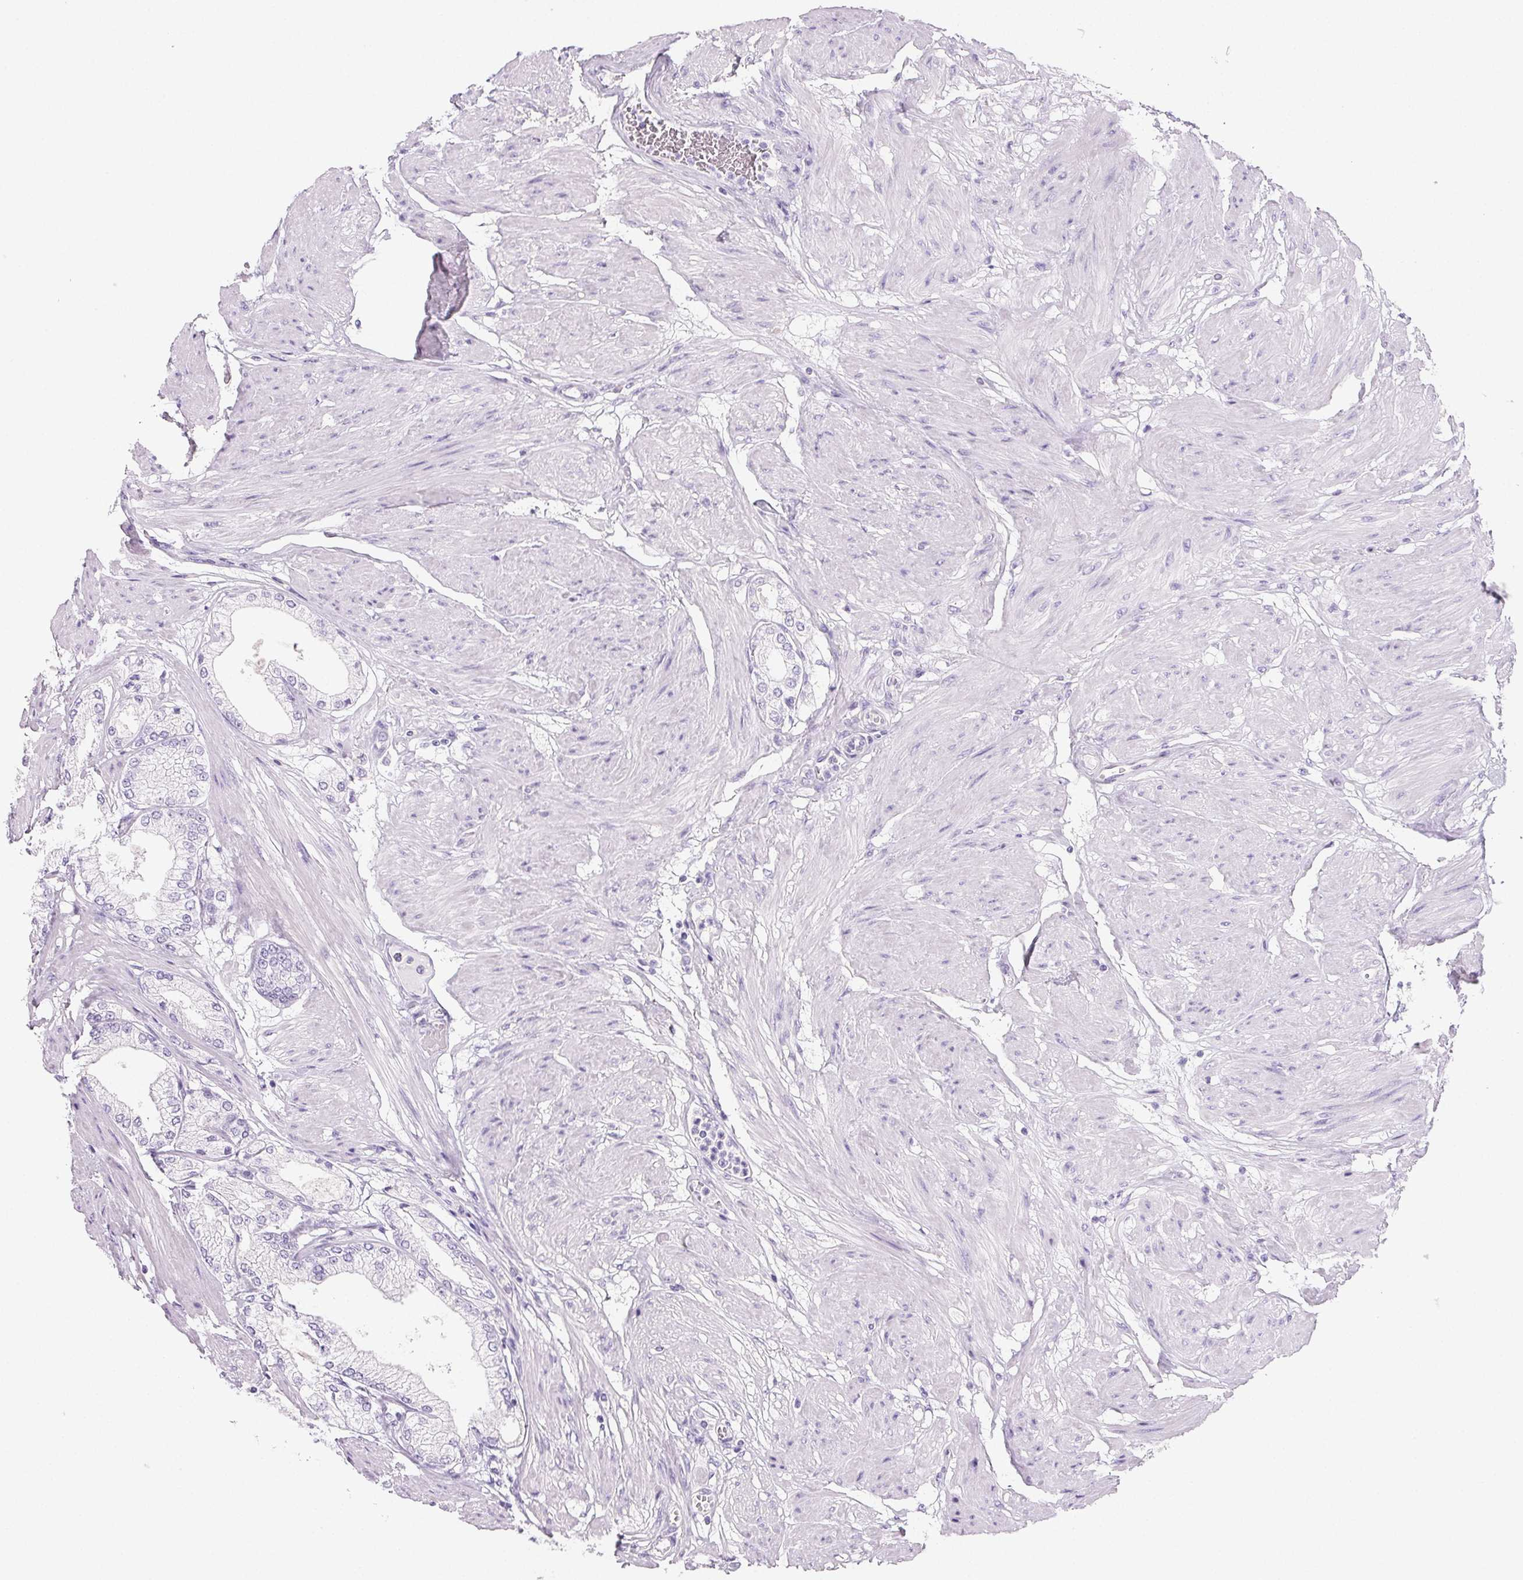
{"staining": {"intensity": "negative", "quantity": "none", "location": "none"}, "tissue": "prostate cancer", "cell_type": "Tumor cells", "image_type": "cancer", "snomed": [{"axis": "morphology", "description": "Adenocarcinoma, High grade"}, {"axis": "topography", "description": "Prostate"}], "caption": "The image reveals no staining of tumor cells in prostate cancer (adenocarcinoma (high-grade)).", "gene": "PRSS3", "patient": {"sex": "male", "age": 68}}